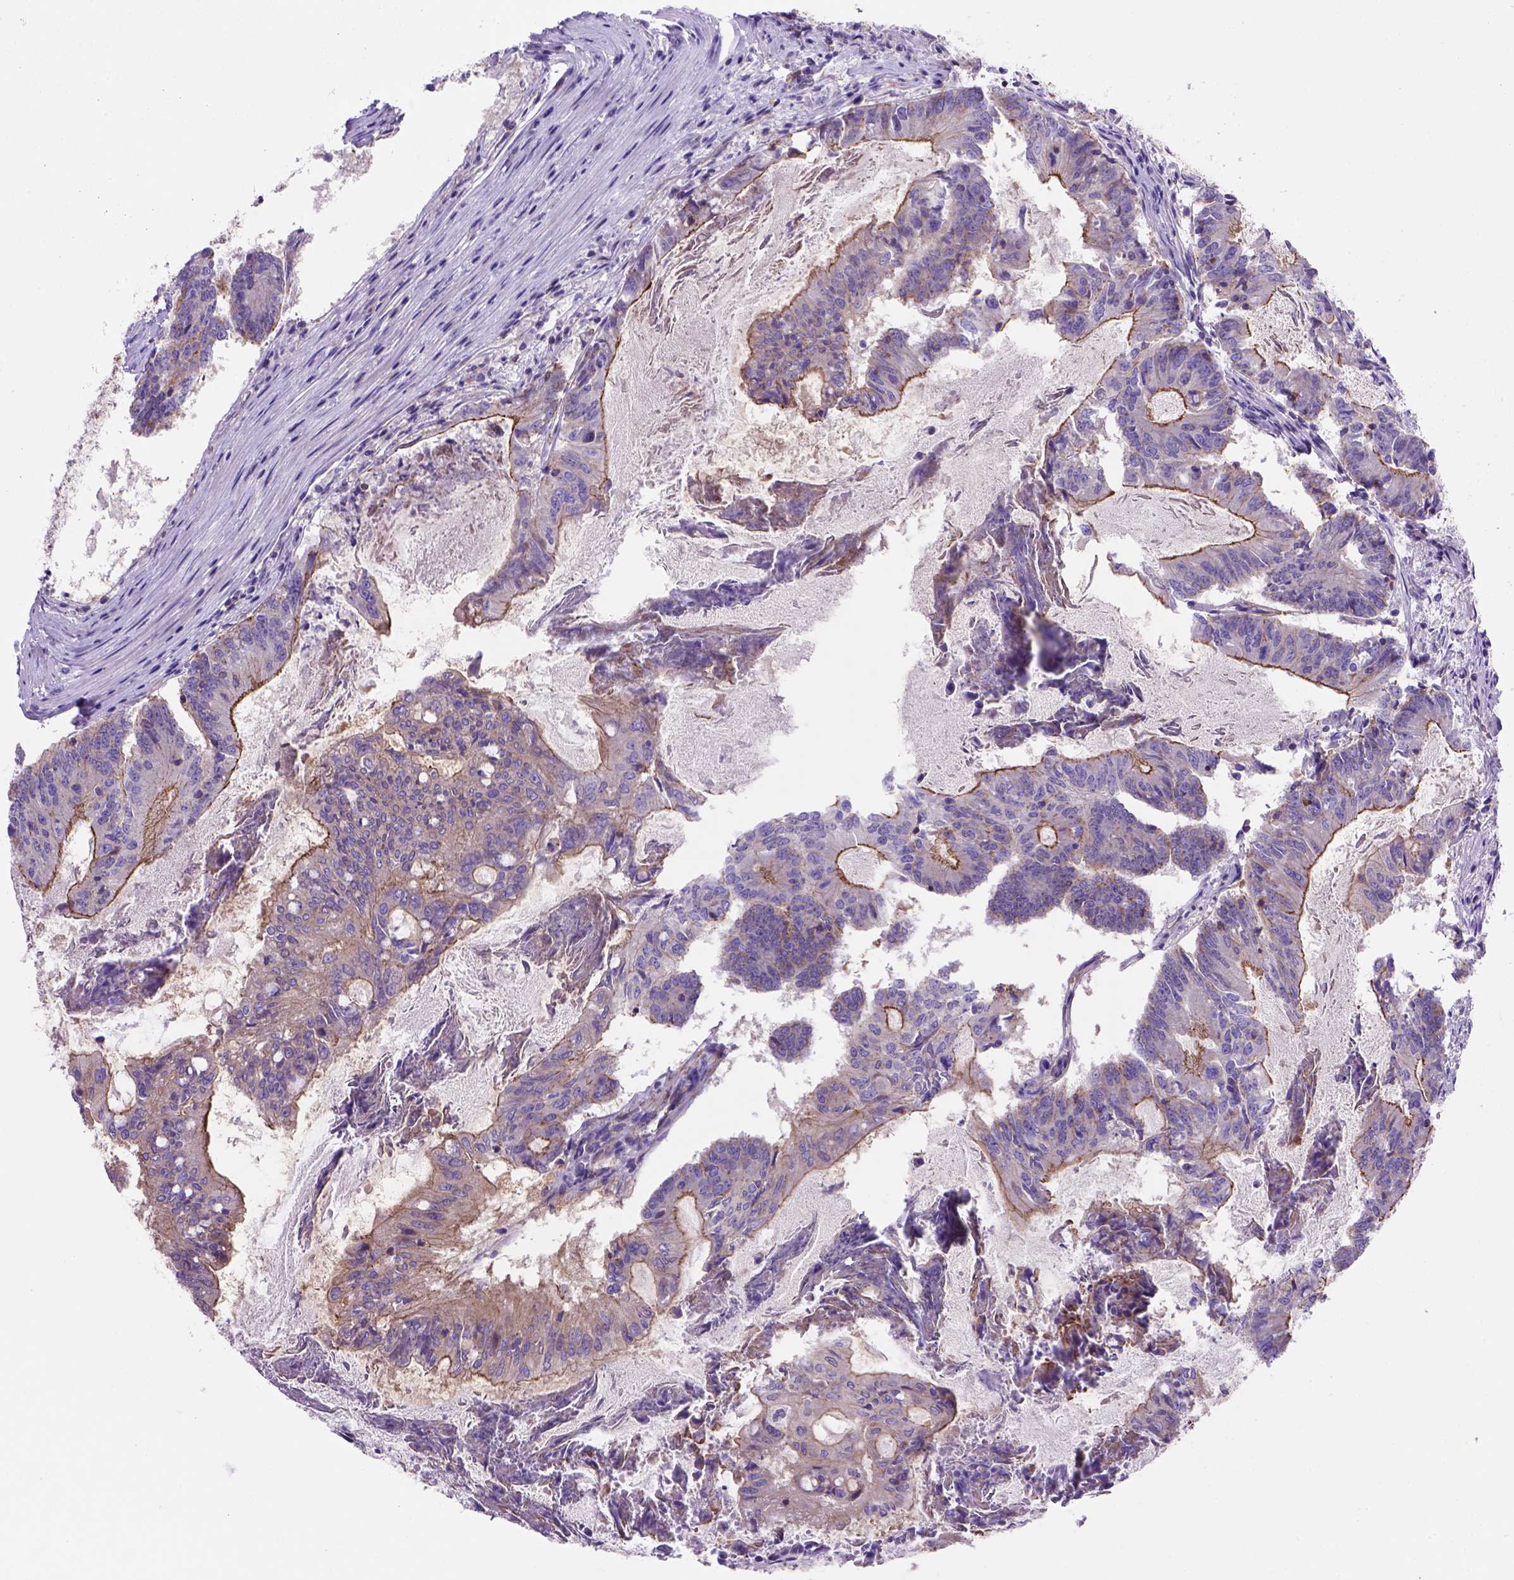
{"staining": {"intensity": "strong", "quantity": ">75%", "location": "cytoplasmic/membranous"}, "tissue": "colorectal cancer", "cell_type": "Tumor cells", "image_type": "cancer", "snomed": [{"axis": "morphology", "description": "Adenocarcinoma, NOS"}, {"axis": "topography", "description": "Colon"}], "caption": "The immunohistochemical stain highlights strong cytoplasmic/membranous staining in tumor cells of colorectal adenocarcinoma tissue.", "gene": "PEX12", "patient": {"sex": "female", "age": 70}}